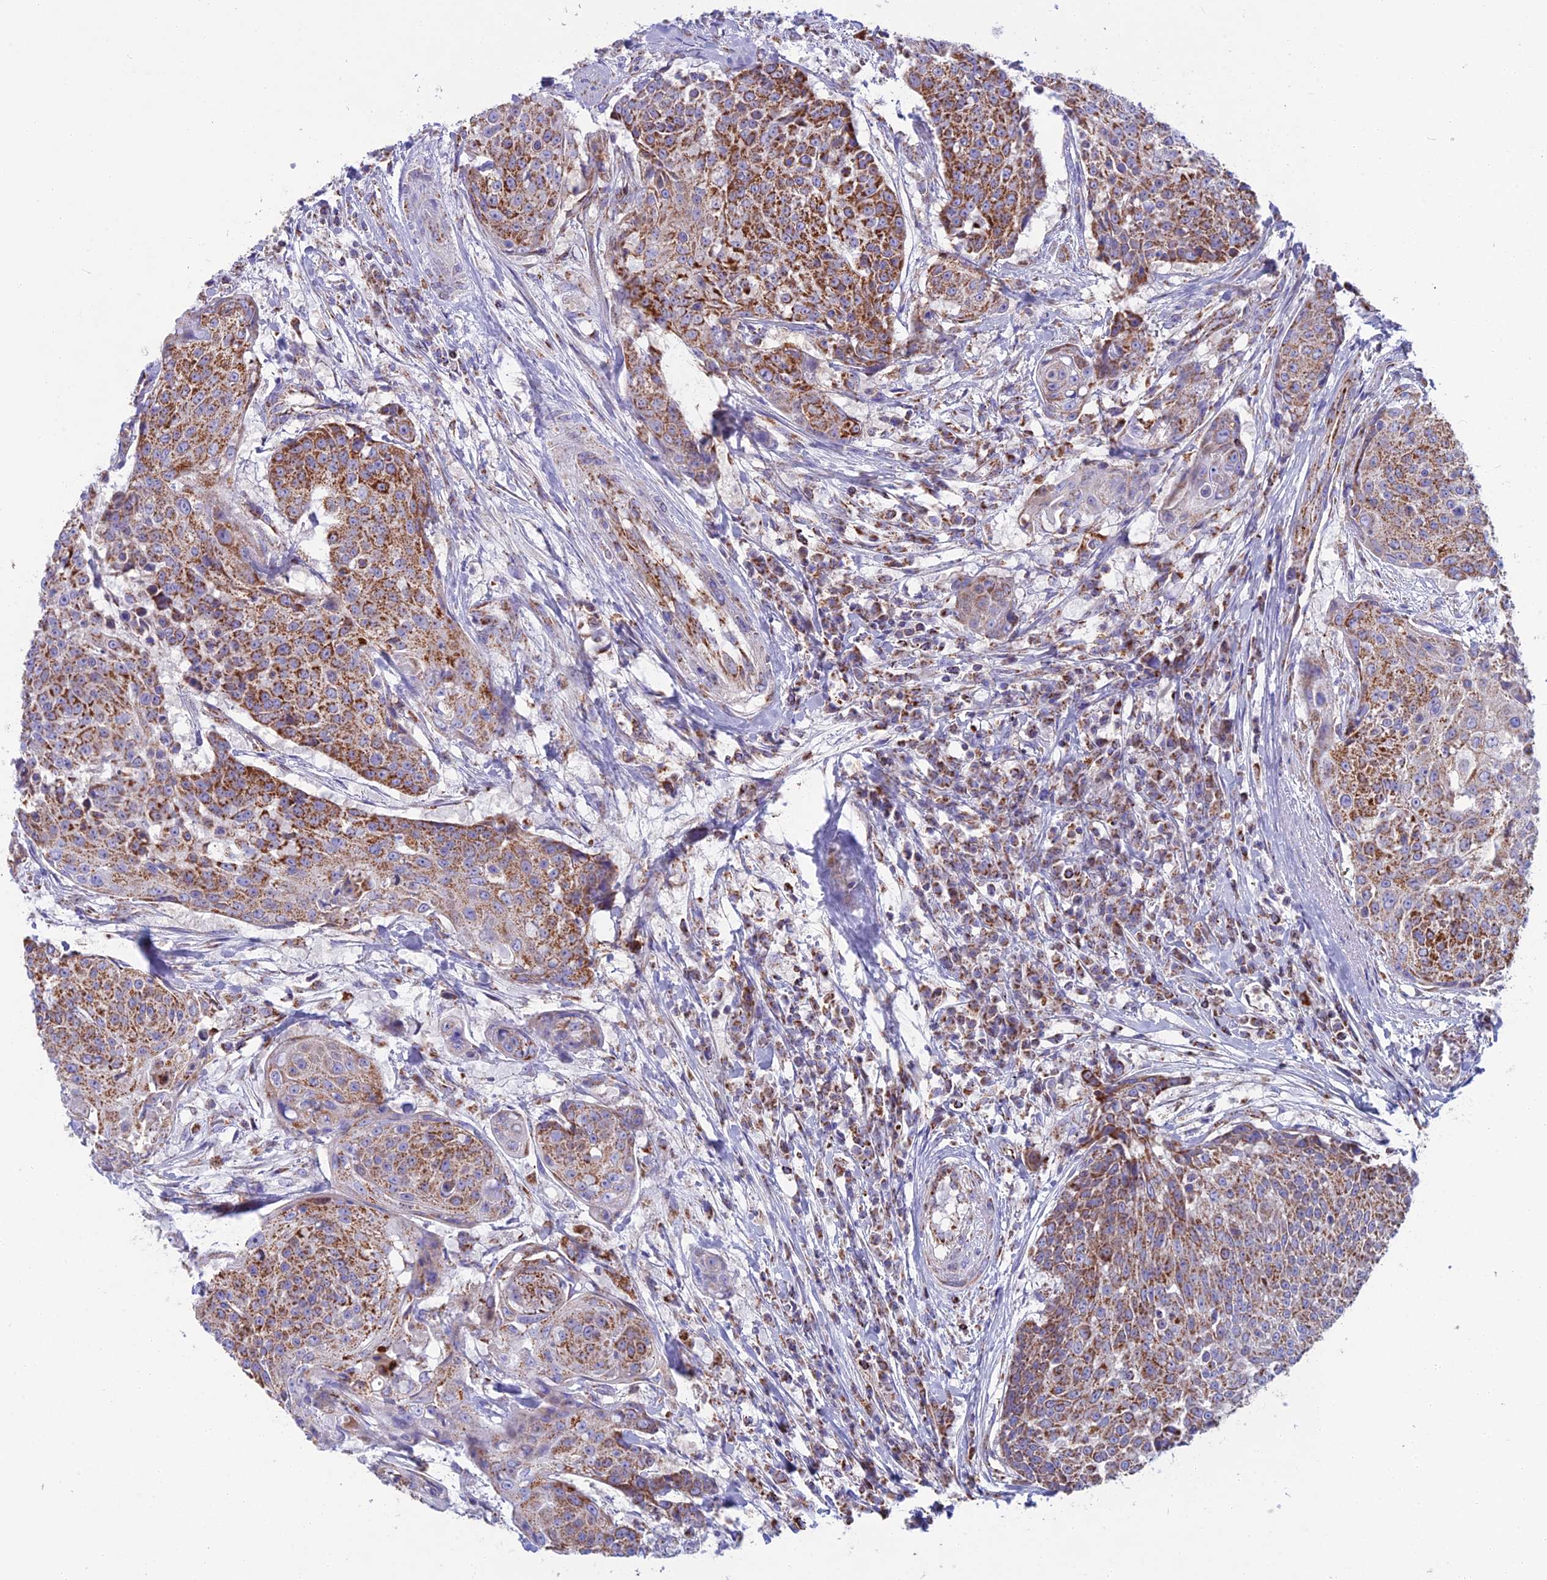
{"staining": {"intensity": "moderate", "quantity": ">75%", "location": "cytoplasmic/membranous"}, "tissue": "urothelial cancer", "cell_type": "Tumor cells", "image_type": "cancer", "snomed": [{"axis": "morphology", "description": "Urothelial carcinoma, High grade"}, {"axis": "topography", "description": "Urinary bladder"}], "caption": "Immunohistochemistry (IHC) histopathology image of neoplastic tissue: urothelial cancer stained using immunohistochemistry (IHC) displays medium levels of moderate protein expression localized specifically in the cytoplasmic/membranous of tumor cells, appearing as a cytoplasmic/membranous brown color.", "gene": "CS", "patient": {"sex": "female", "age": 63}}